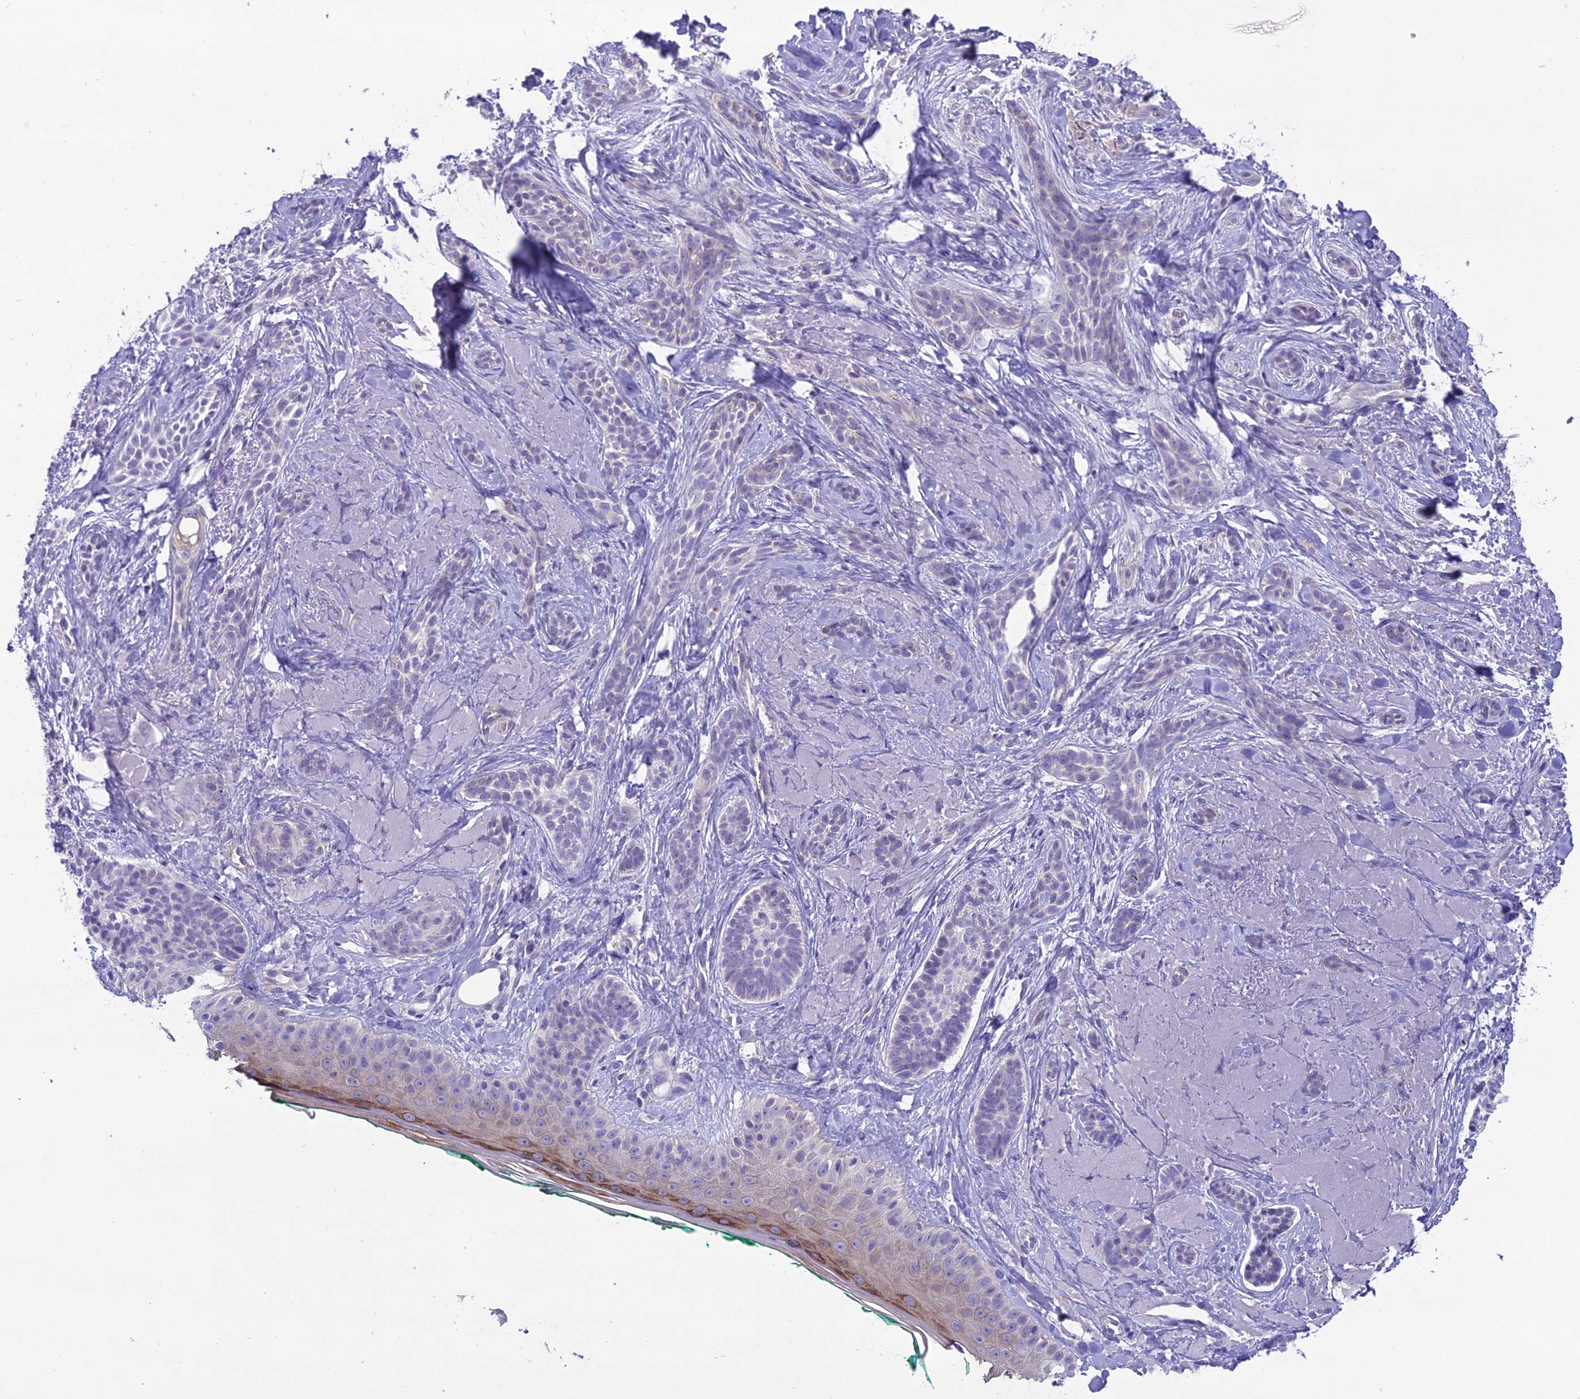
{"staining": {"intensity": "negative", "quantity": "none", "location": "none"}, "tissue": "skin cancer", "cell_type": "Tumor cells", "image_type": "cancer", "snomed": [{"axis": "morphology", "description": "Basal cell carcinoma"}, {"axis": "topography", "description": "Skin"}], "caption": "There is no significant expression in tumor cells of skin cancer.", "gene": "SCRT1", "patient": {"sex": "male", "age": 71}}